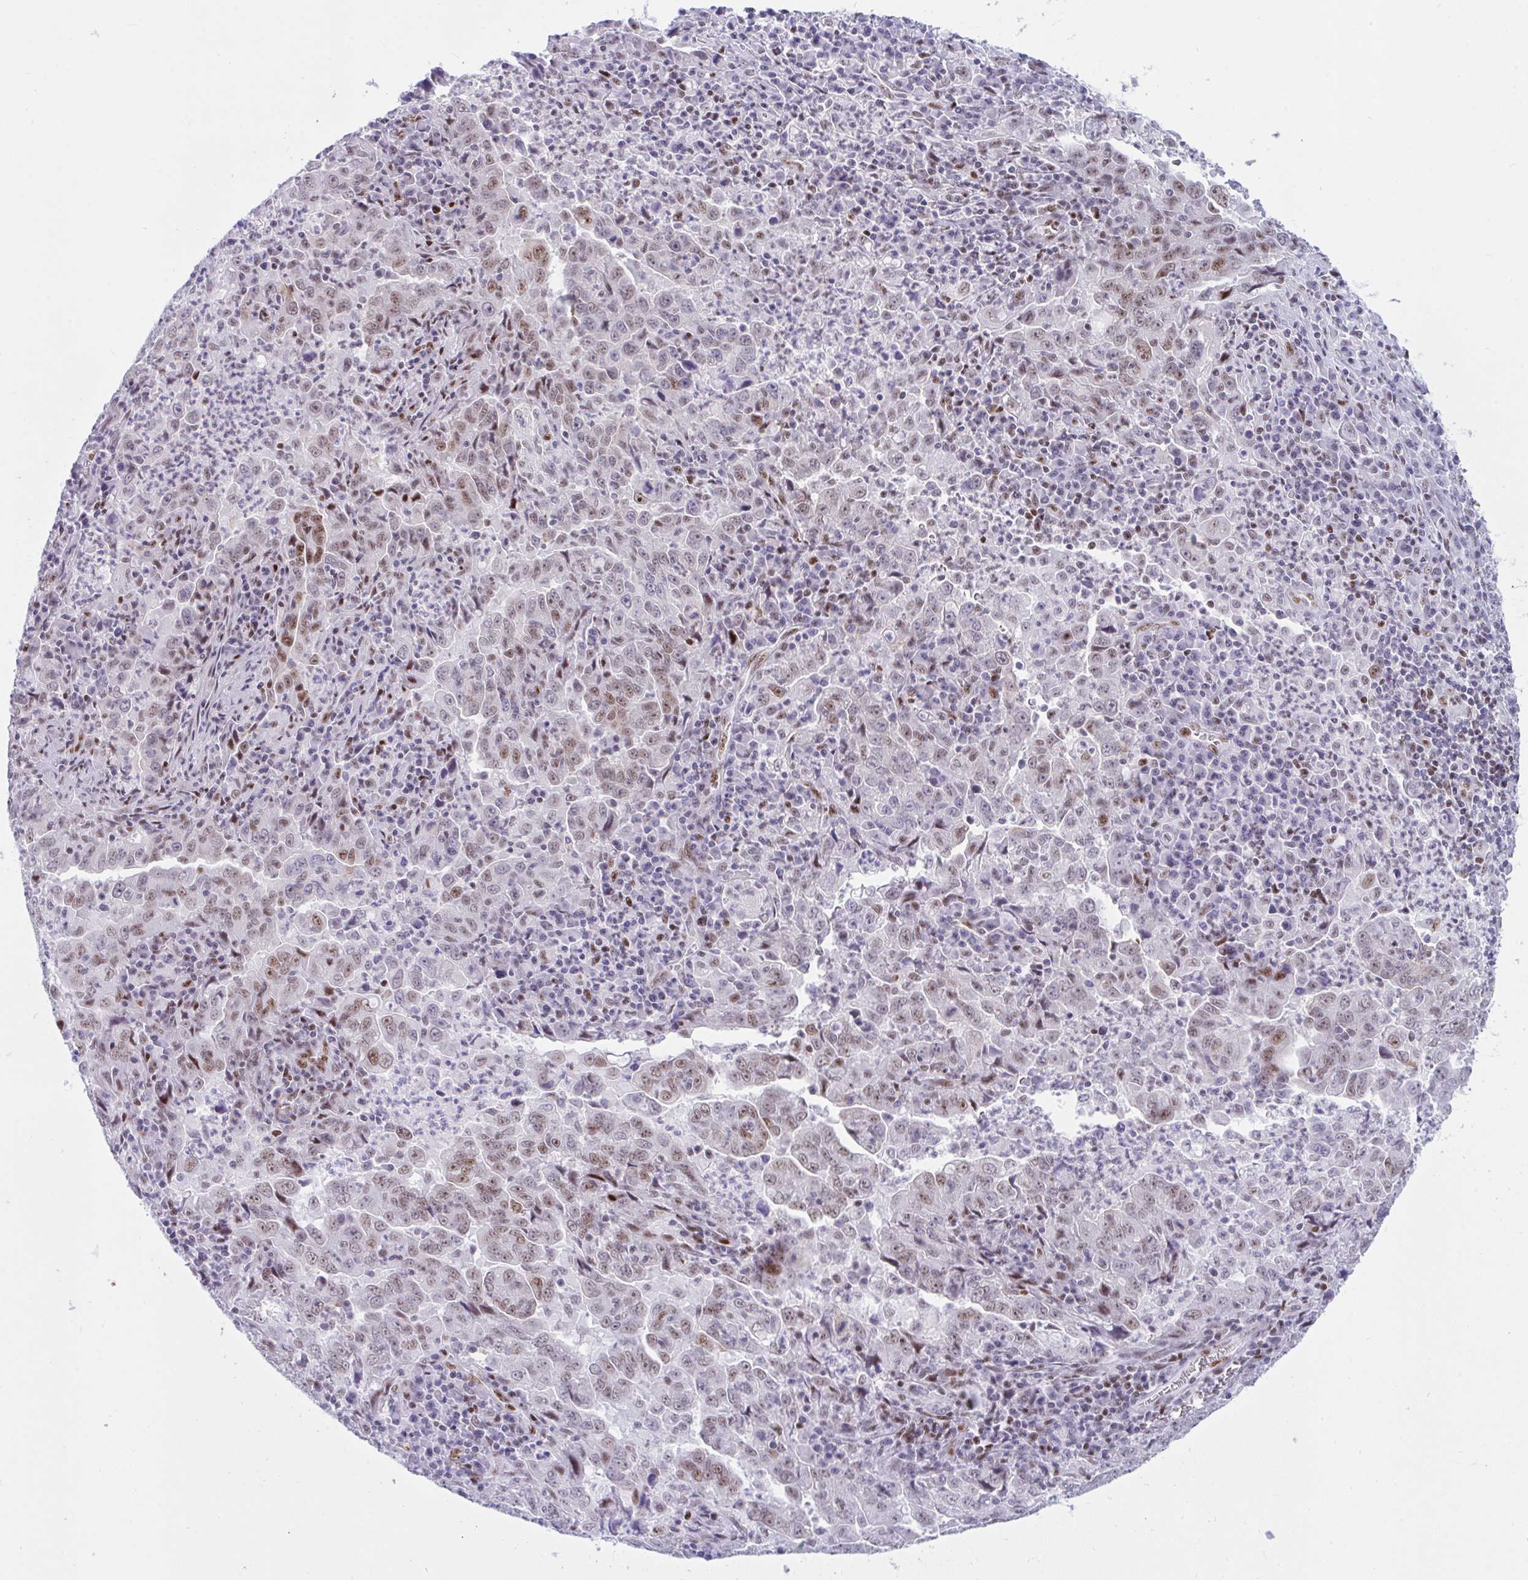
{"staining": {"intensity": "moderate", "quantity": ">75%", "location": "nuclear"}, "tissue": "lung cancer", "cell_type": "Tumor cells", "image_type": "cancer", "snomed": [{"axis": "morphology", "description": "Adenocarcinoma, NOS"}, {"axis": "topography", "description": "Lung"}], "caption": "Tumor cells show medium levels of moderate nuclear staining in approximately >75% of cells in human lung adenocarcinoma.", "gene": "IKZF2", "patient": {"sex": "male", "age": 67}}